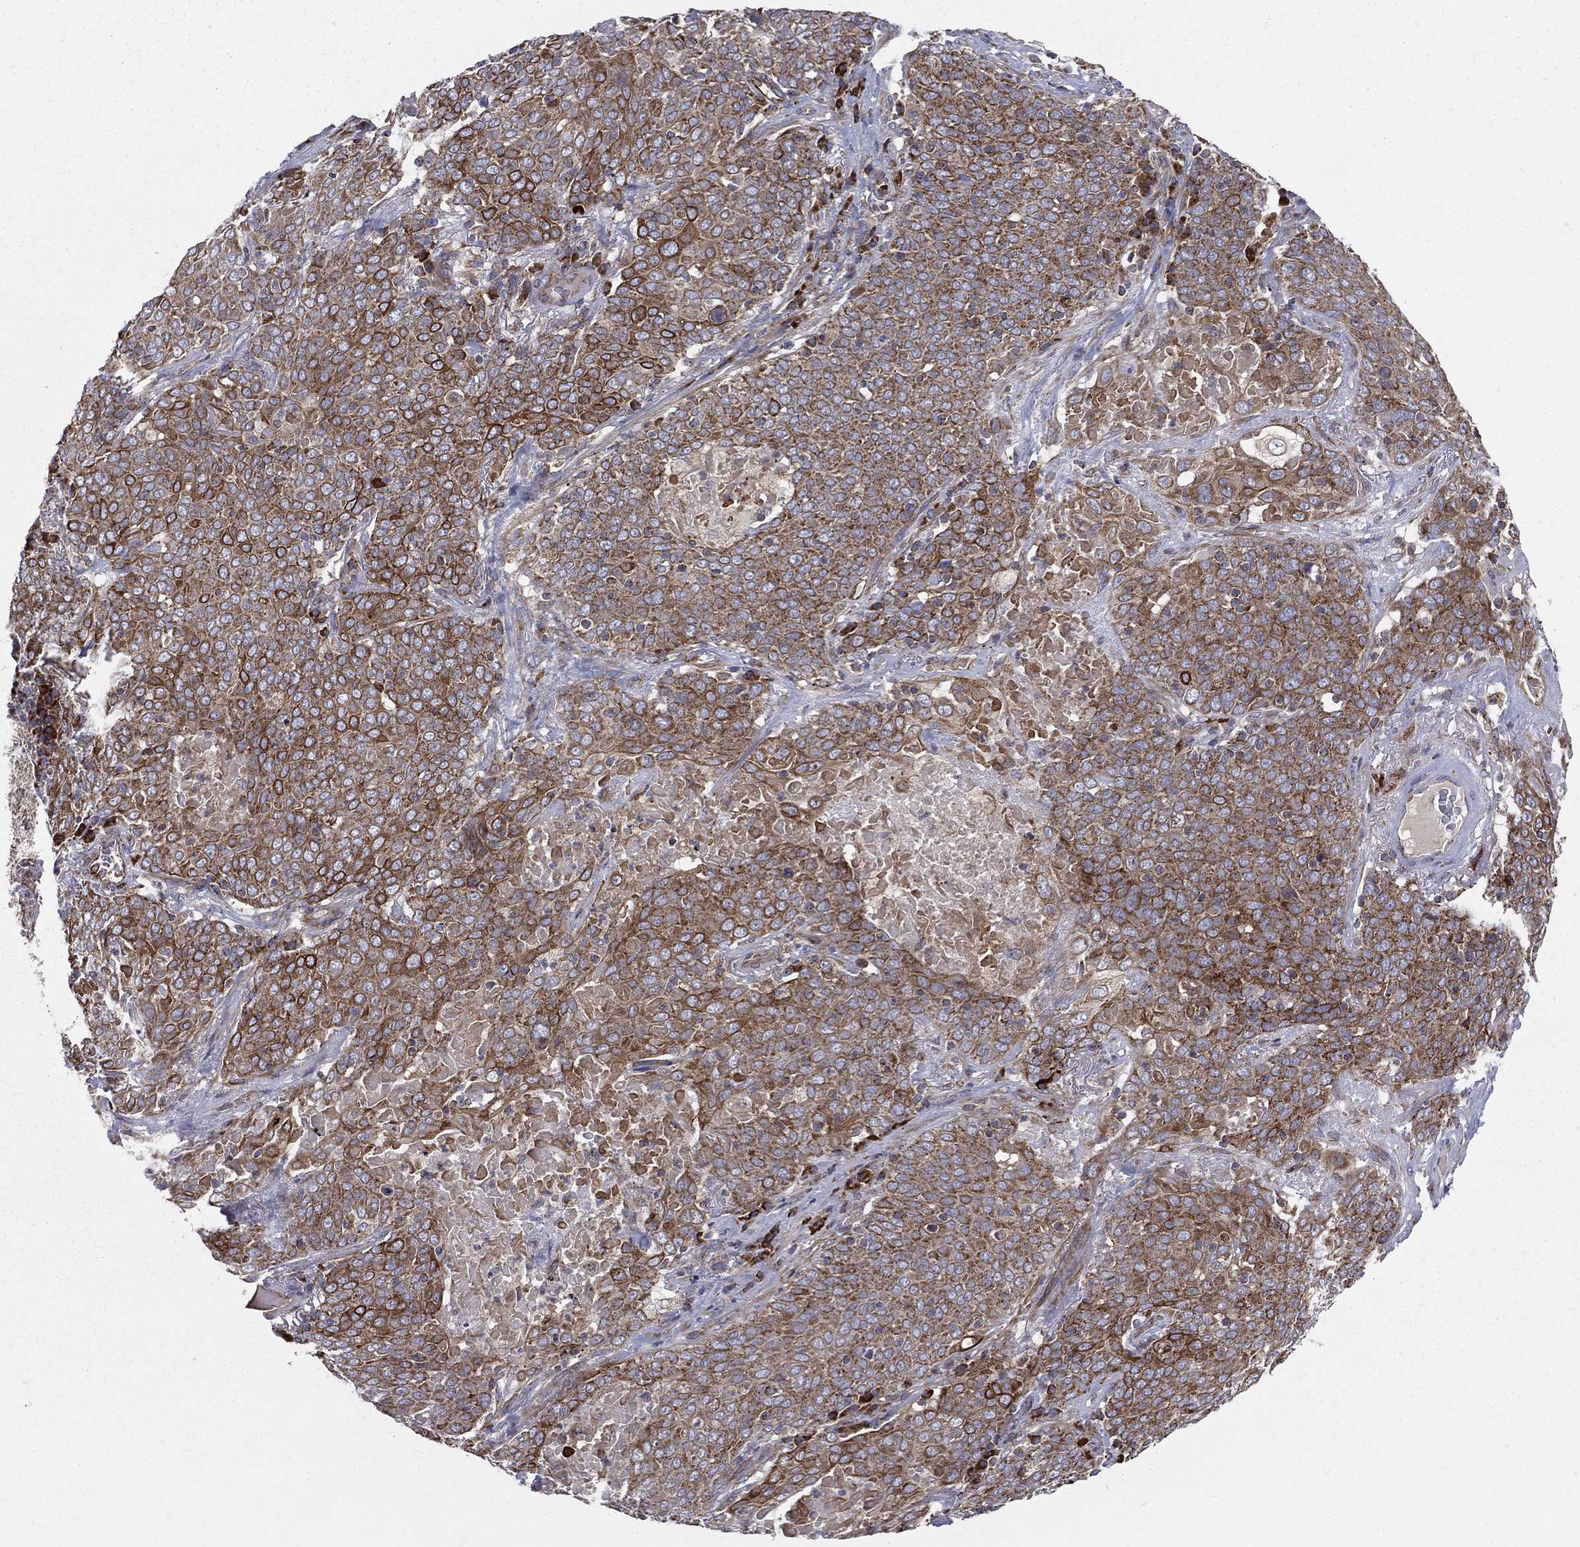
{"staining": {"intensity": "moderate", "quantity": ">75%", "location": "cytoplasmic/membranous"}, "tissue": "lung cancer", "cell_type": "Tumor cells", "image_type": "cancer", "snomed": [{"axis": "morphology", "description": "Squamous cell carcinoma, NOS"}, {"axis": "topography", "description": "Lung"}], "caption": "An IHC histopathology image of neoplastic tissue is shown. Protein staining in brown highlights moderate cytoplasmic/membranous positivity in lung cancer (squamous cell carcinoma) within tumor cells.", "gene": "MIX23", "patient": {"sex": "male", "age": 82}}